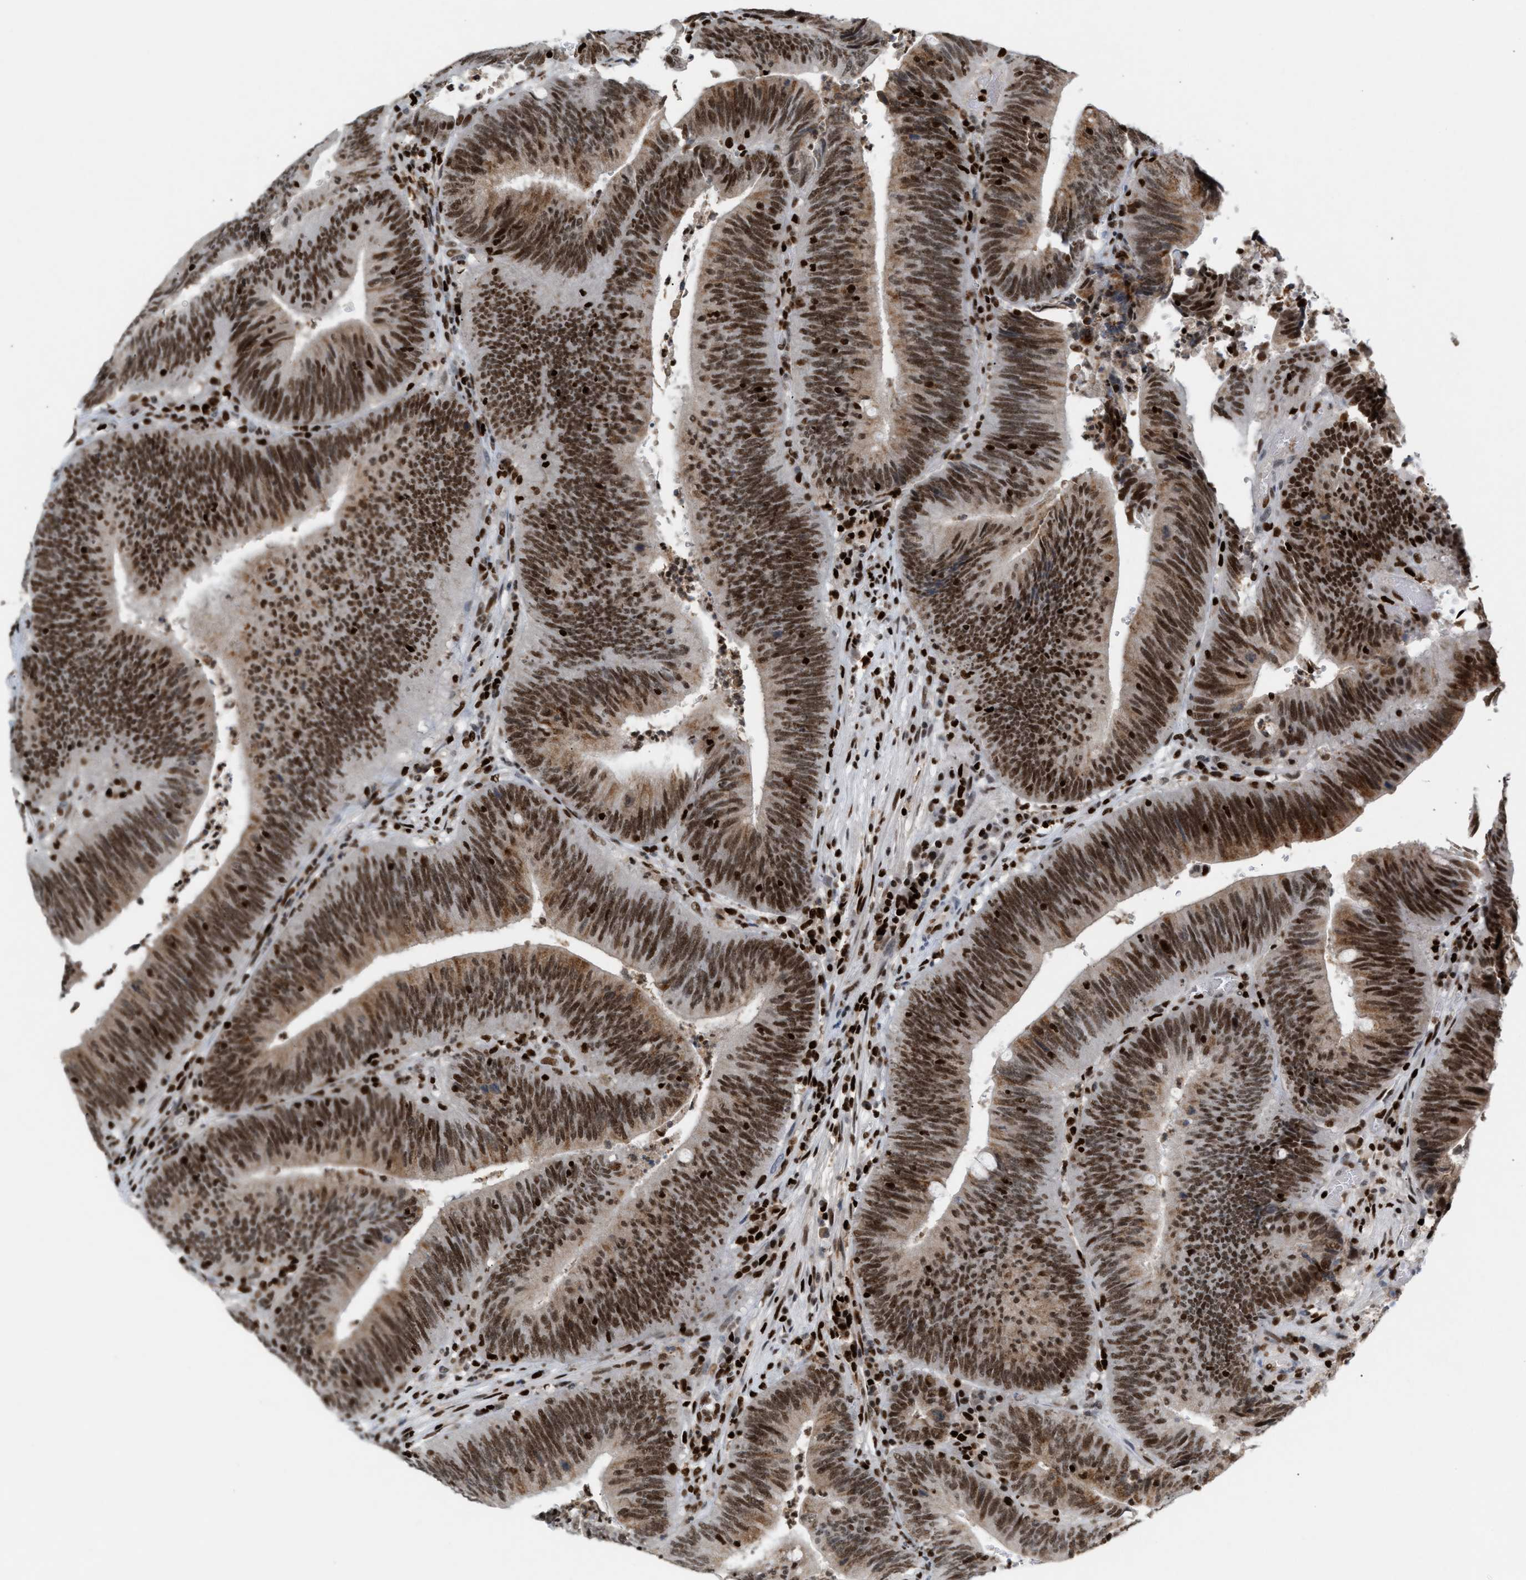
{"staining": {"intensity": "moderate", "quantity": ">75%", "location": "nuclear"}, "tissue": "colorectal cancer", "cell_type": "Tumor cells", "image_type": "cancer", "snomed": [{"axis": "morphology", "description": "Normal tissue, NOS"}, {"axis": "morphology", "description": "Adenocarcinoma, NOS"}, {"axis": "topography", "description": "Rectum"}], "caption": "Colorectal cancer (adenocarcinoma) stained with immunohistochemistry (IHC) demonstrates moderate nuclear positivity in about >75% of tumor cells. (Stains: DAB (3,3'-diaminobenzidine) in brown, nuclei in blue, Microscopy: brightfield microscopy at high magnification).", "gene": "RNASEK-C17orf49", "patient": {"sex": "female", "age": 66}}